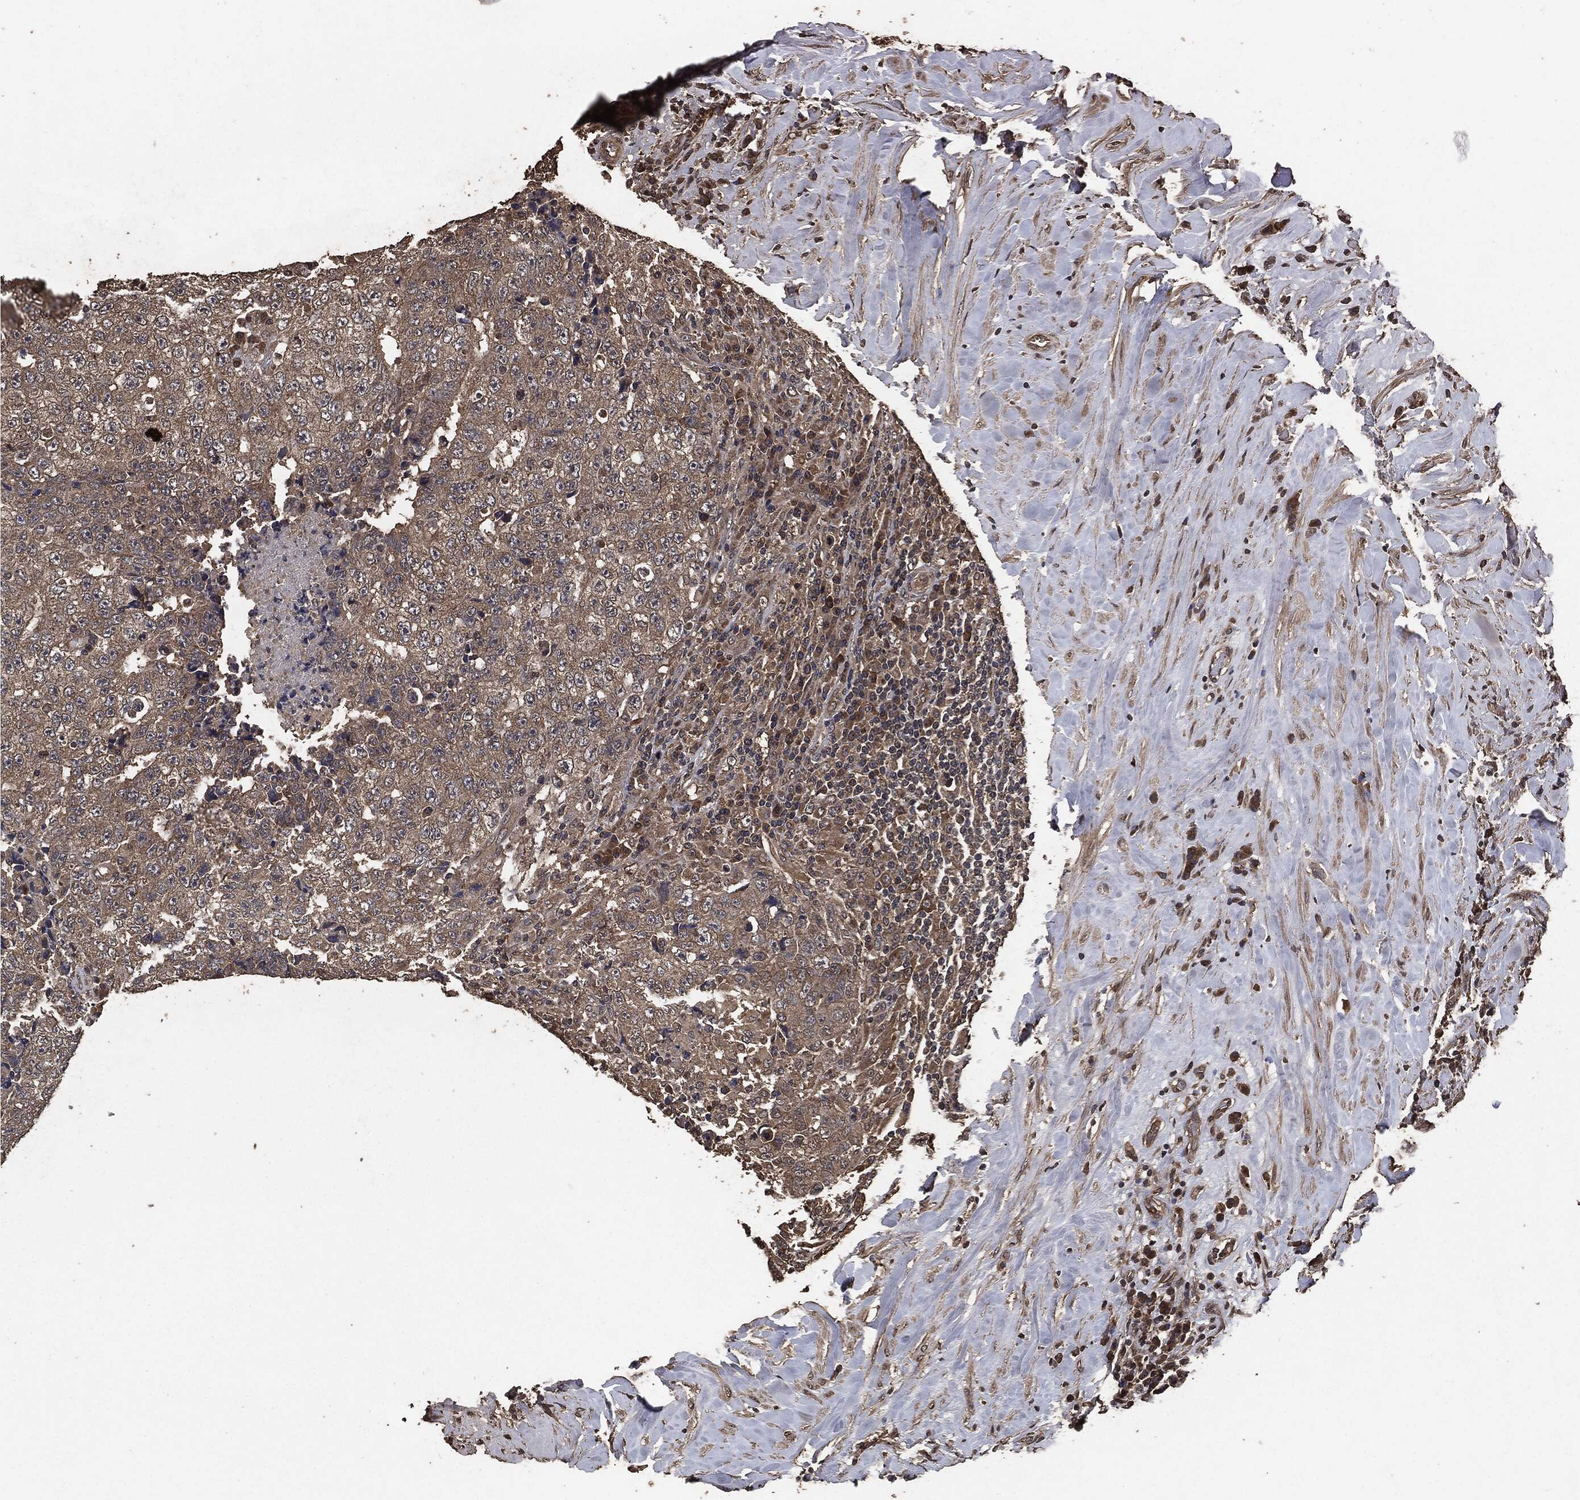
{"staining": {"intensity": "weak", "quantity": ">75%", "location": "cytoplasmic/membranous"}, "tissue": "testis cancer", "cell_type": "Tumor cells", "image_type": "cancer", "snomed": [{"axis": "morphology", "description": "Necrosis, NOS"}, {"axis": "morphology", "description": "Carcinoma, Embryonal, NOS"}, {"axis": "topography", "description": "Testis"}], "caption": "This is a photomicrograph of immunohistochemistry staining of embryonal carcinoma (testis), which shows weak staining in the cytoplasmic/membranous of tumor cells.", "gene": "AKT1S1", "patient": {"sex": "male", "age": 19}}